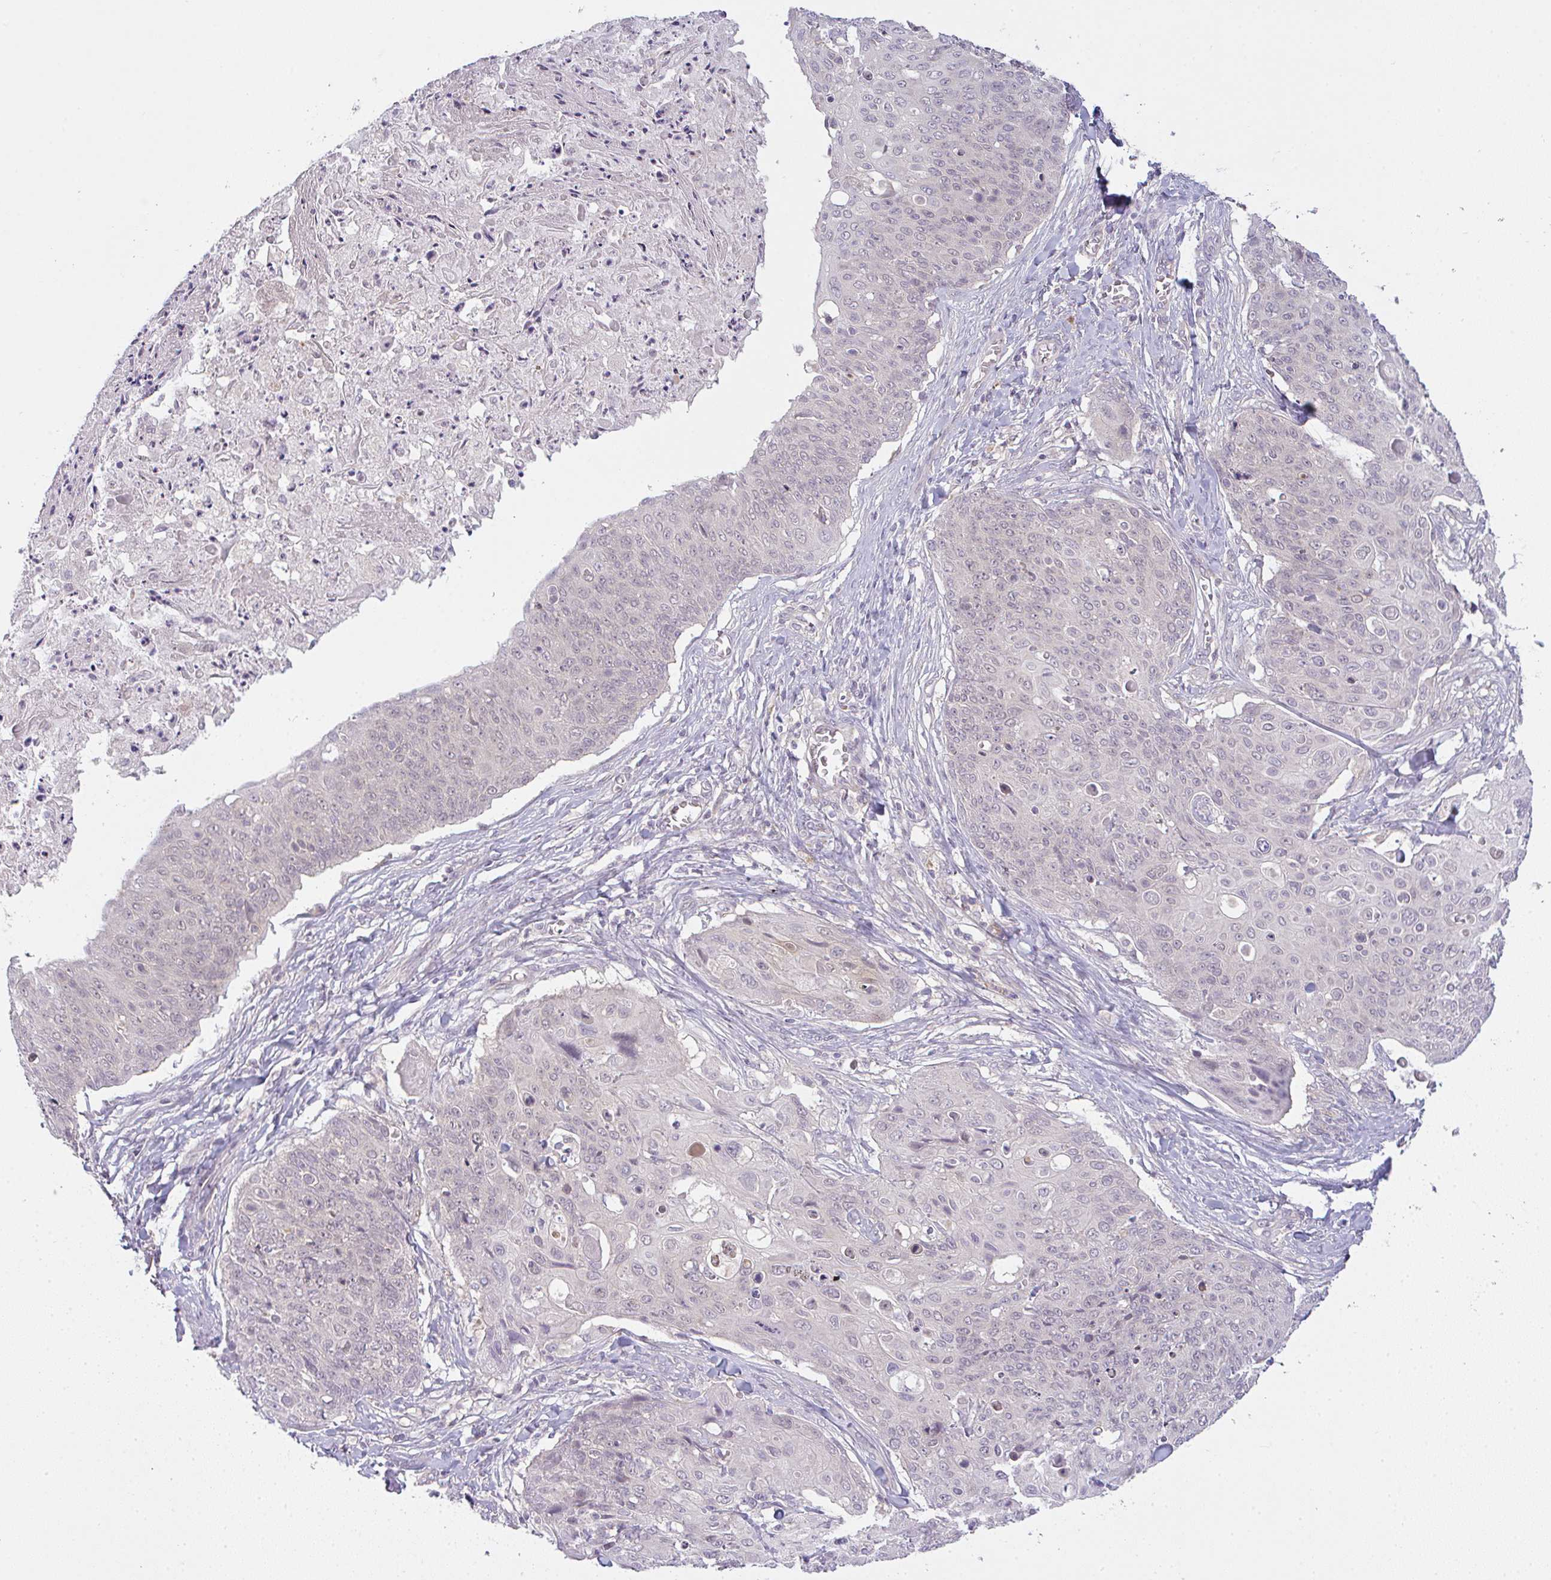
{"staining": {"intensity": "weak", "quantity": "<25%", "location": "nuclear"}, "tissue": "skin cancer", "cell_type": "Tumor cells", "image_type": "cancer", "snomed": [{"axis": "morphology", "description": "Squamous cell carcinoma, NOS"}, {"axis": "topography", "description": "Skin"}, {"axis": "topography", "description": "Vulva"}], "caption": "There is no significant expression in tumor cells of squamous cell carcinoma (skin).", "gene": "CSE1L", "patient": {"sex": "female", "age": 85}}